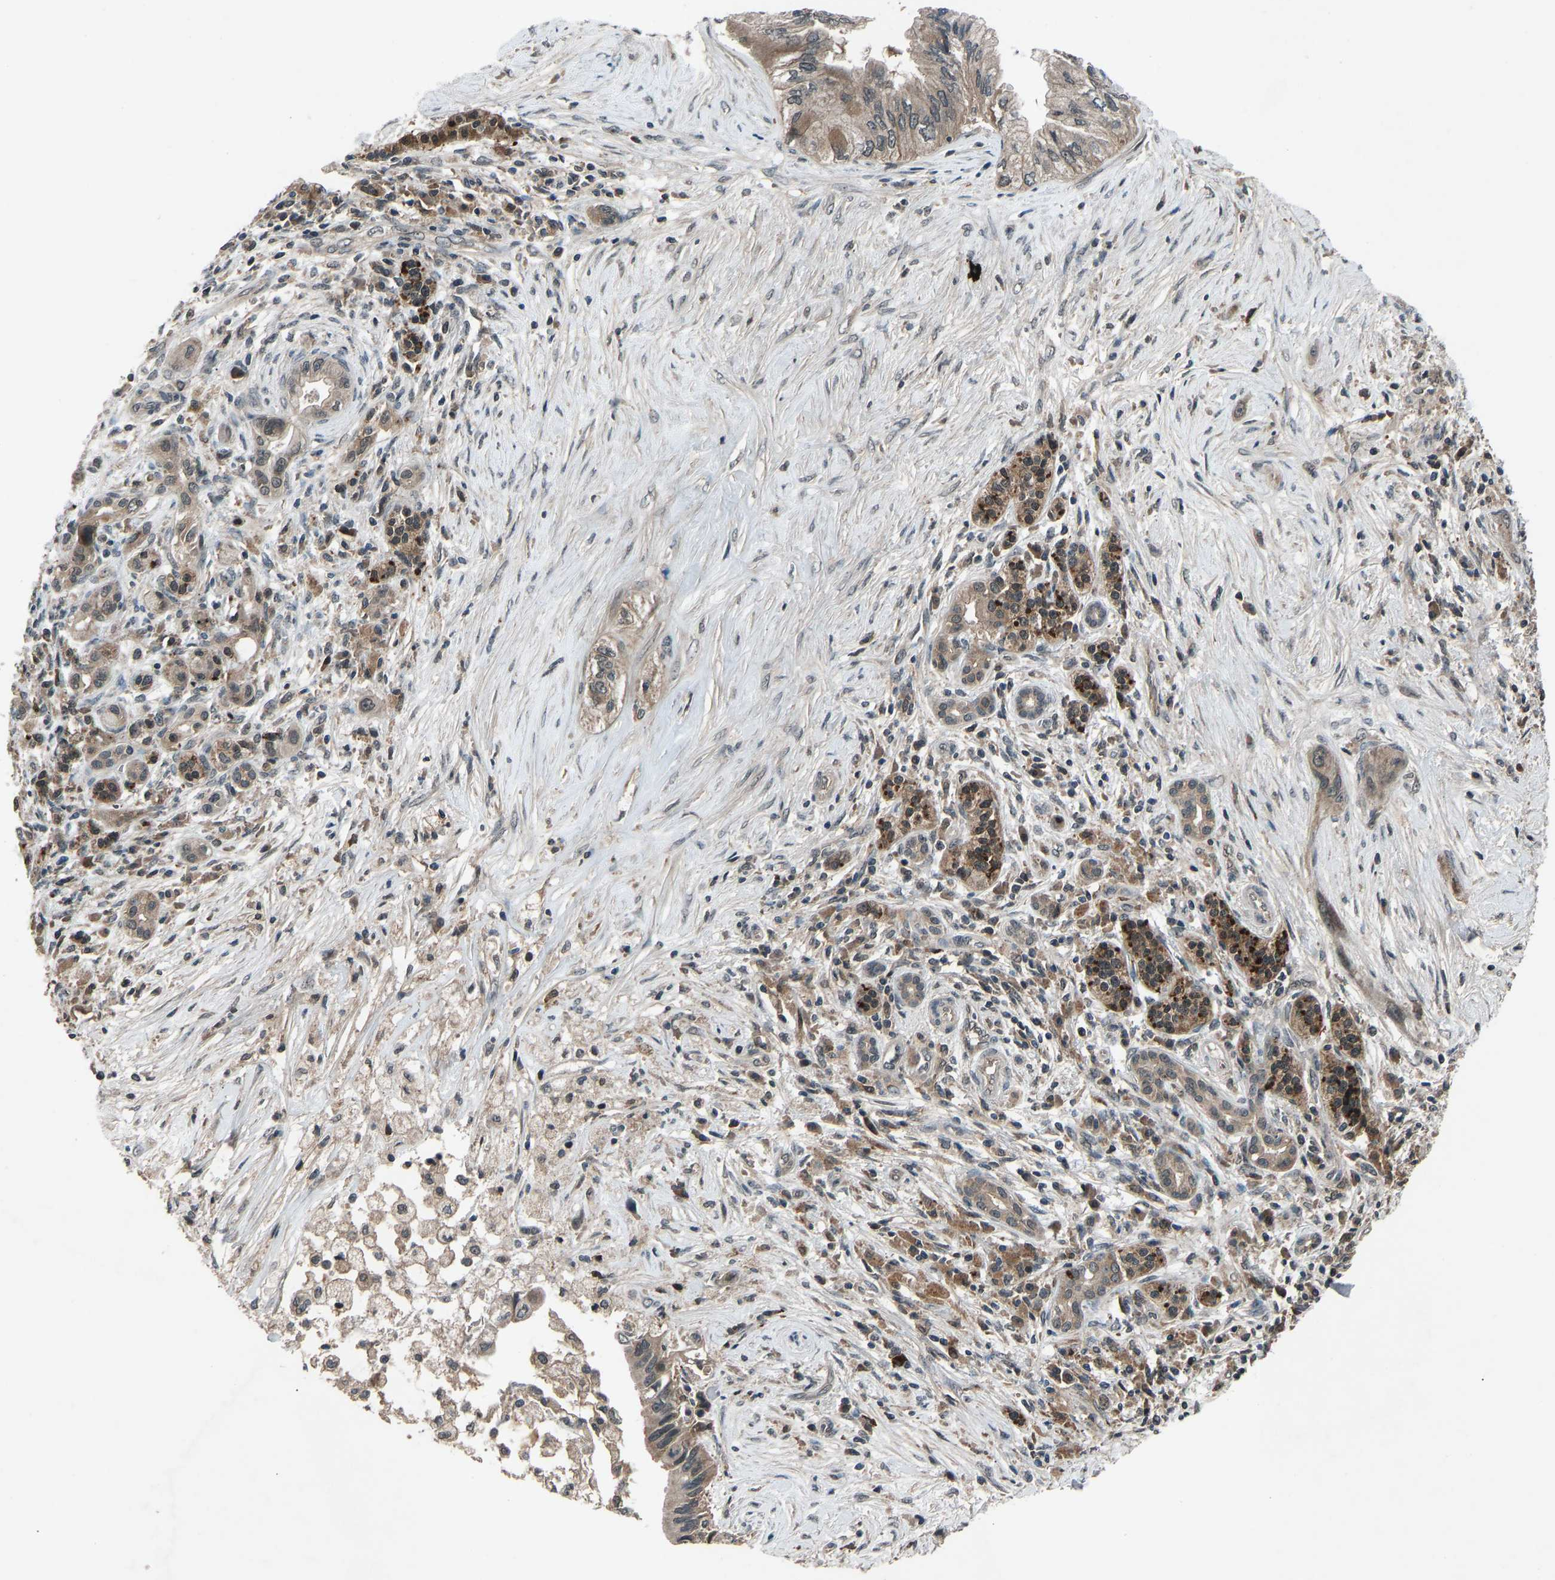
{"staining": {"intensity": "moderate", "quantity": ">75%", "location": "cytoplasmic/membranous"}, "tissue": "pancreatic cancer", "cell_type": "Tumor cells", "image_type": "cancer", "snomed": [{"axis": "morphology", "description": "Adenocarcinoma, NOS"}, {"axis": "topography", "description": "Pancreas"}], "caption": "Immunohistochemical staining of pancreatic adenocarcinoma shows moderate cytoplasmic/membranous protein positivity in about >75% of tumor cells.", "gene": "SLC43A1", "patient": {"sex": "female", "age": 73}}